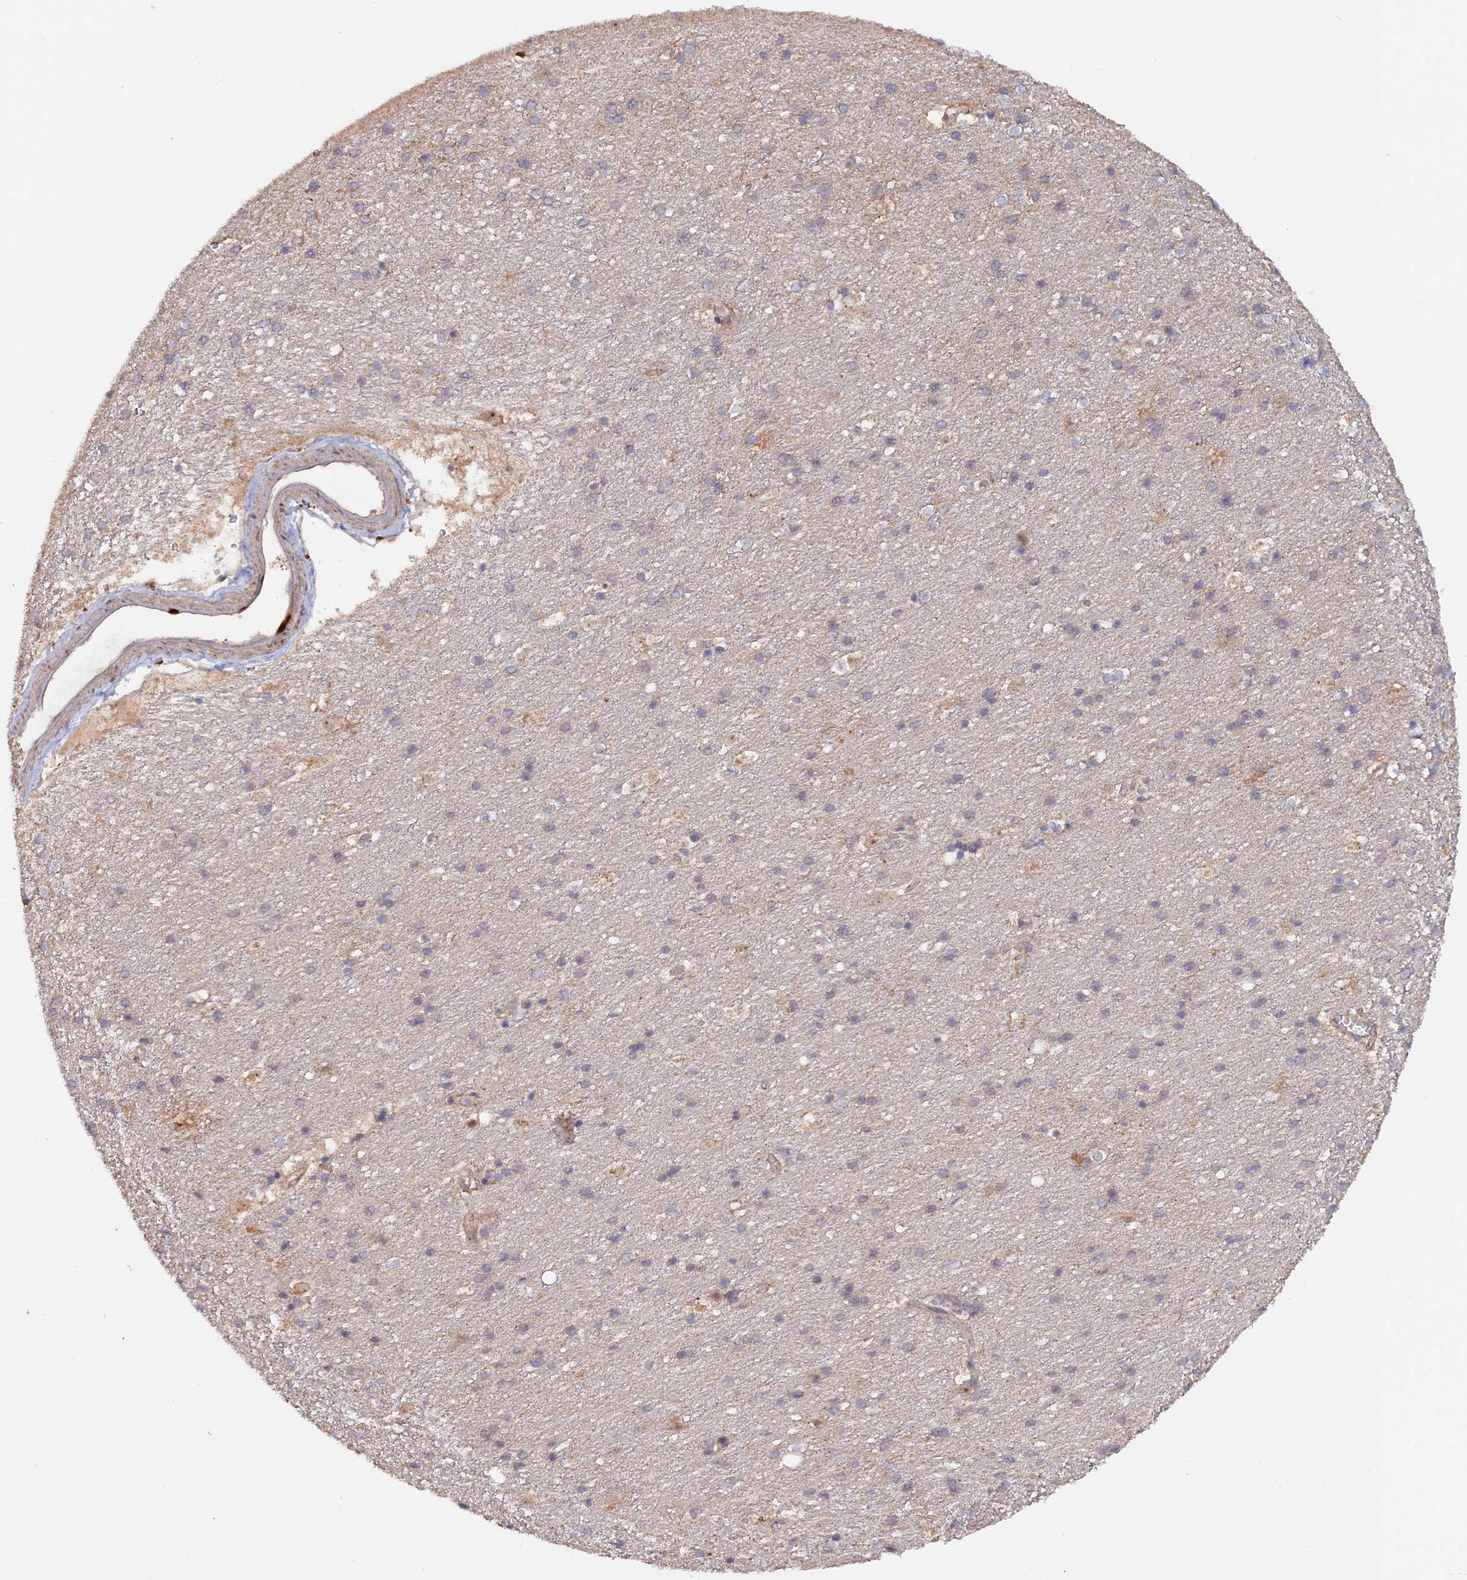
{"staining": {"intensity": "weak", "quantity": "25%-75%", "location": "cytoplasmic/membranous"}, "tissue": "cerebral cortex", "cell_type": "Endothelial cells", "image_type": "normal", "snomed": [{"axis": "morphology", "description": "Normal tissue, NOS"}, {"axis": "topography", "description": "Cerebral cortex"}], "caption": "High-power microscopy captured an immunohistochemistry (IHC) image of unremarkable cerebral cortex, revealing weak cytoplasmic/membranous positivity in about 25%-75% of endothelial cells. Using DAB (3,3'-diaminobenzidine) (brown) and hematoxylin (blue) stains, captured at high magnification using brightfield microscopy.", "gene": "FERMT1", "patient": {"sex": "male", "age": 54}}